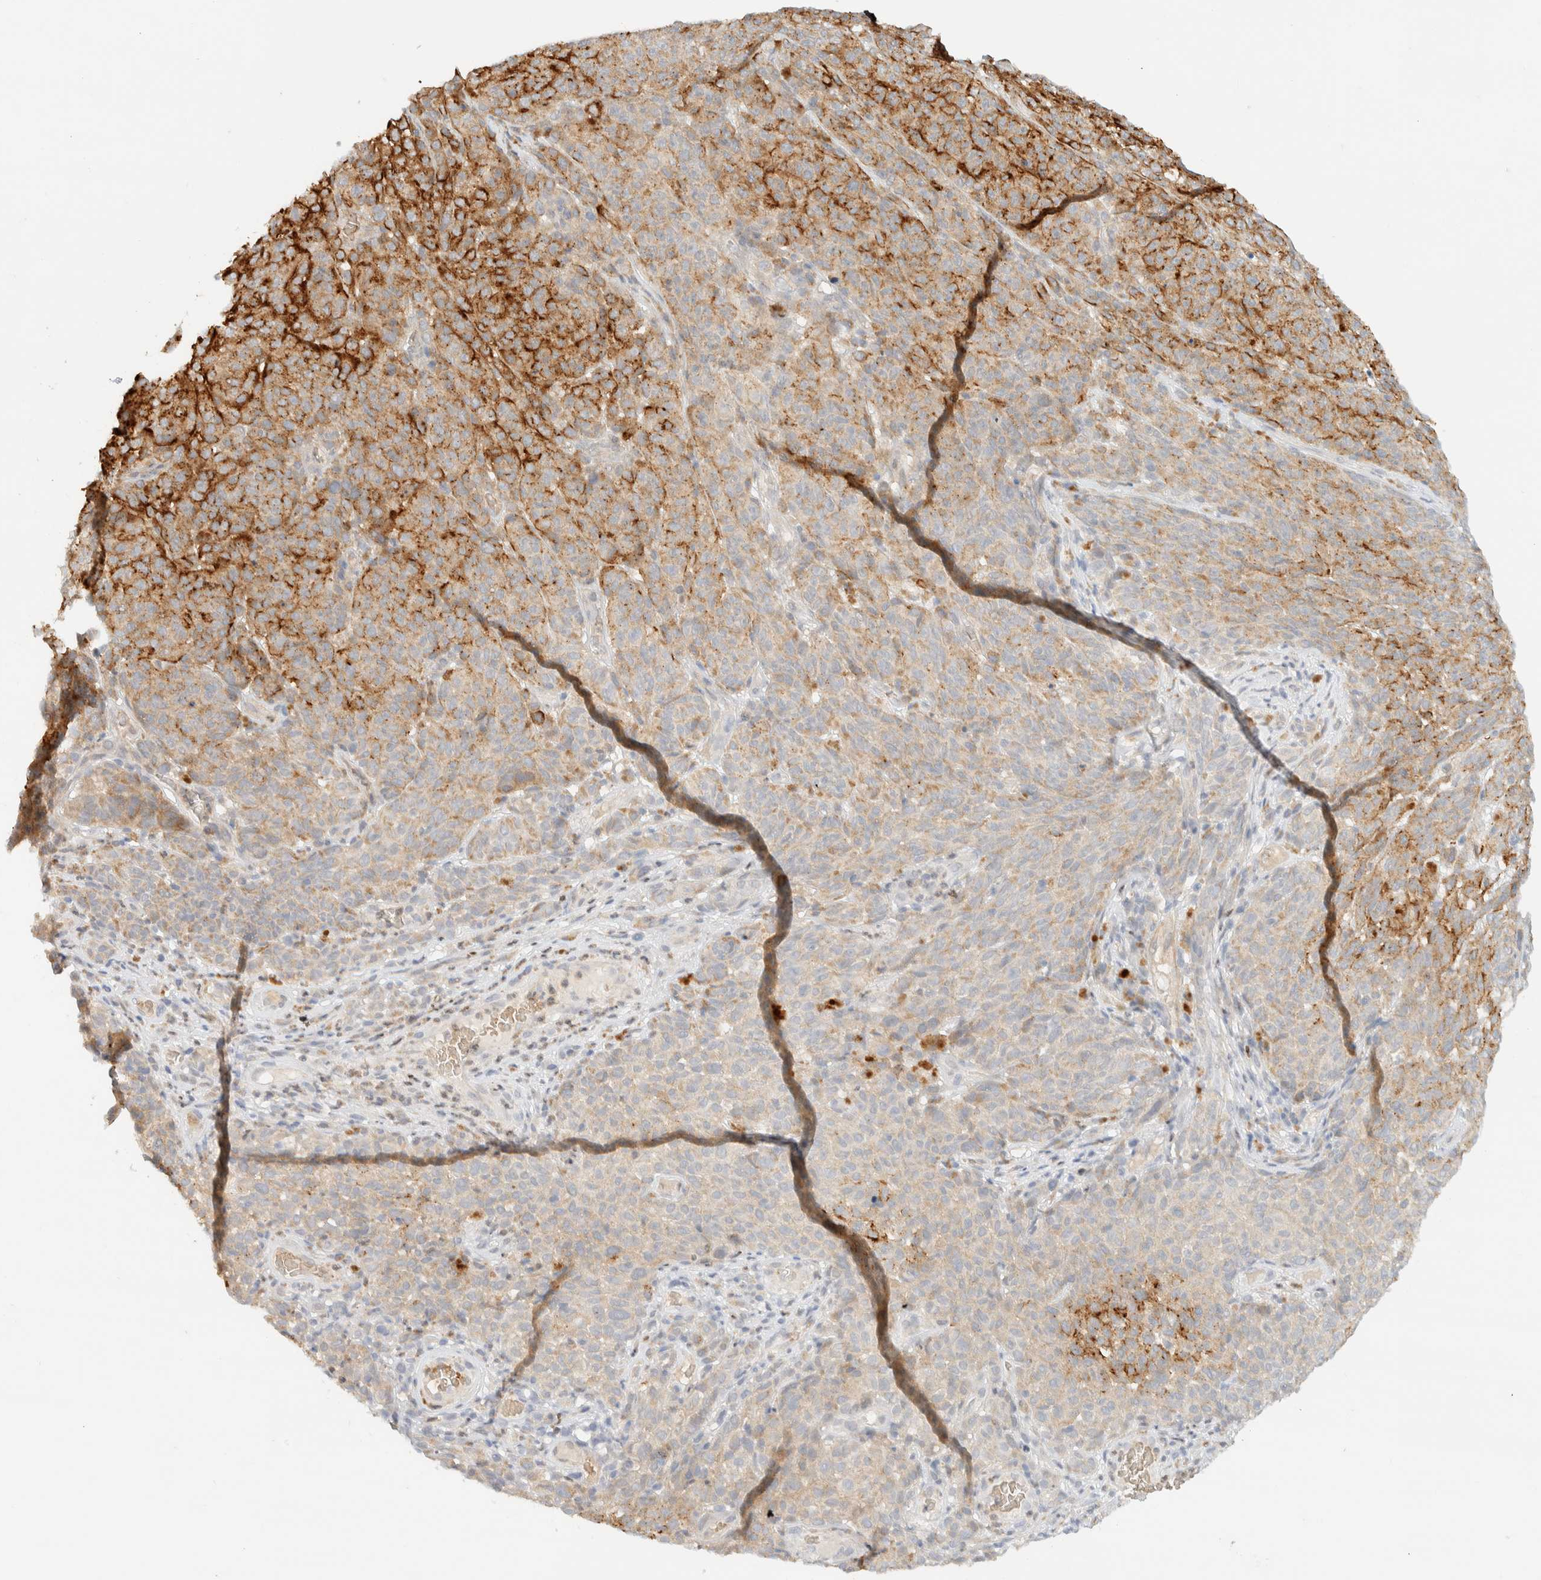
{"staining": {"intensity": "weak", "quantity": ">75%", "location": "cytoplasmic/membranous"}, "tissue": "melanoma", "cell_type": "Tumor cells", "image_type": "cancer", "snomed": [{"axis": "morphology", "description": "Malignant melanoma, NOS"}, {"axis": "topography", "description": "Skin"}], "caption": "Protein expression analysis of human melanoma reveals weak cytoplasmic/membranous staining in about >75% of tumor cells.", "gene": "TNK1", "patient": {"sex": "female", "age": 82}}